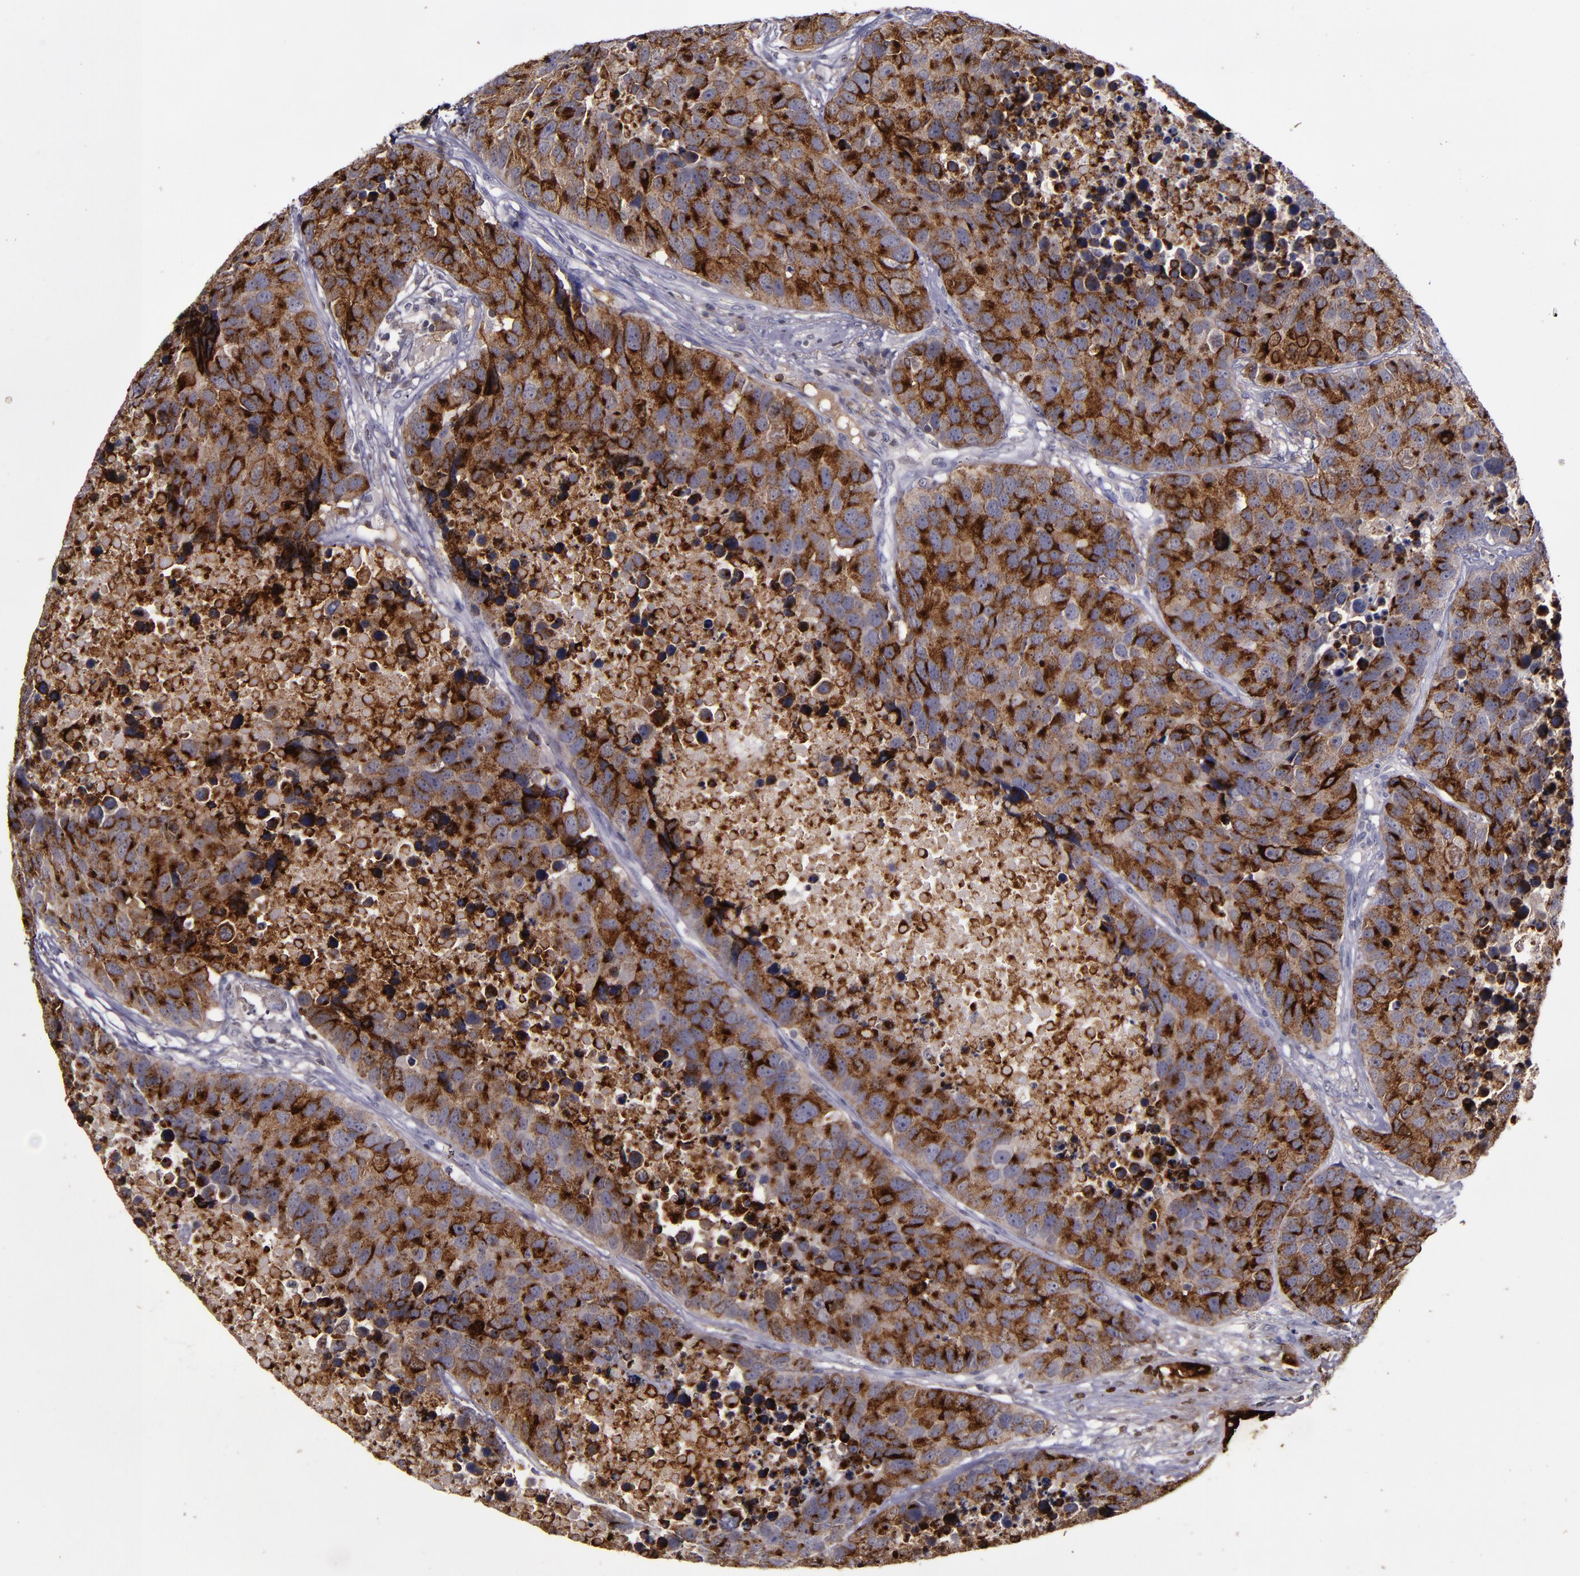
{"staining": {"intensity": "strong", "quantity": ">75%", "location": "cytoplasmic/membranous"}, "tissue": "carcinoid", "cell_type": "Tumor cells", "image_type": "cancer", "snomed": [{"axis": "morphology", "description": "Carcinoid, malignant, NOS"}, {"axis": "topography", "description": "Lung"}], "caption": "Immunohistochemistry image of neoplastic tissue: human carcinoid (malignant) stained using immunohistochemistry reveals high levels of strong protein expression localized specifically in the cytoplasmic/membranous of tumor cells, appearing as a cytoplasmic/membranous brown color.", "gene": "MFGE8", "patient": {"sex": "male", "age": 60}}